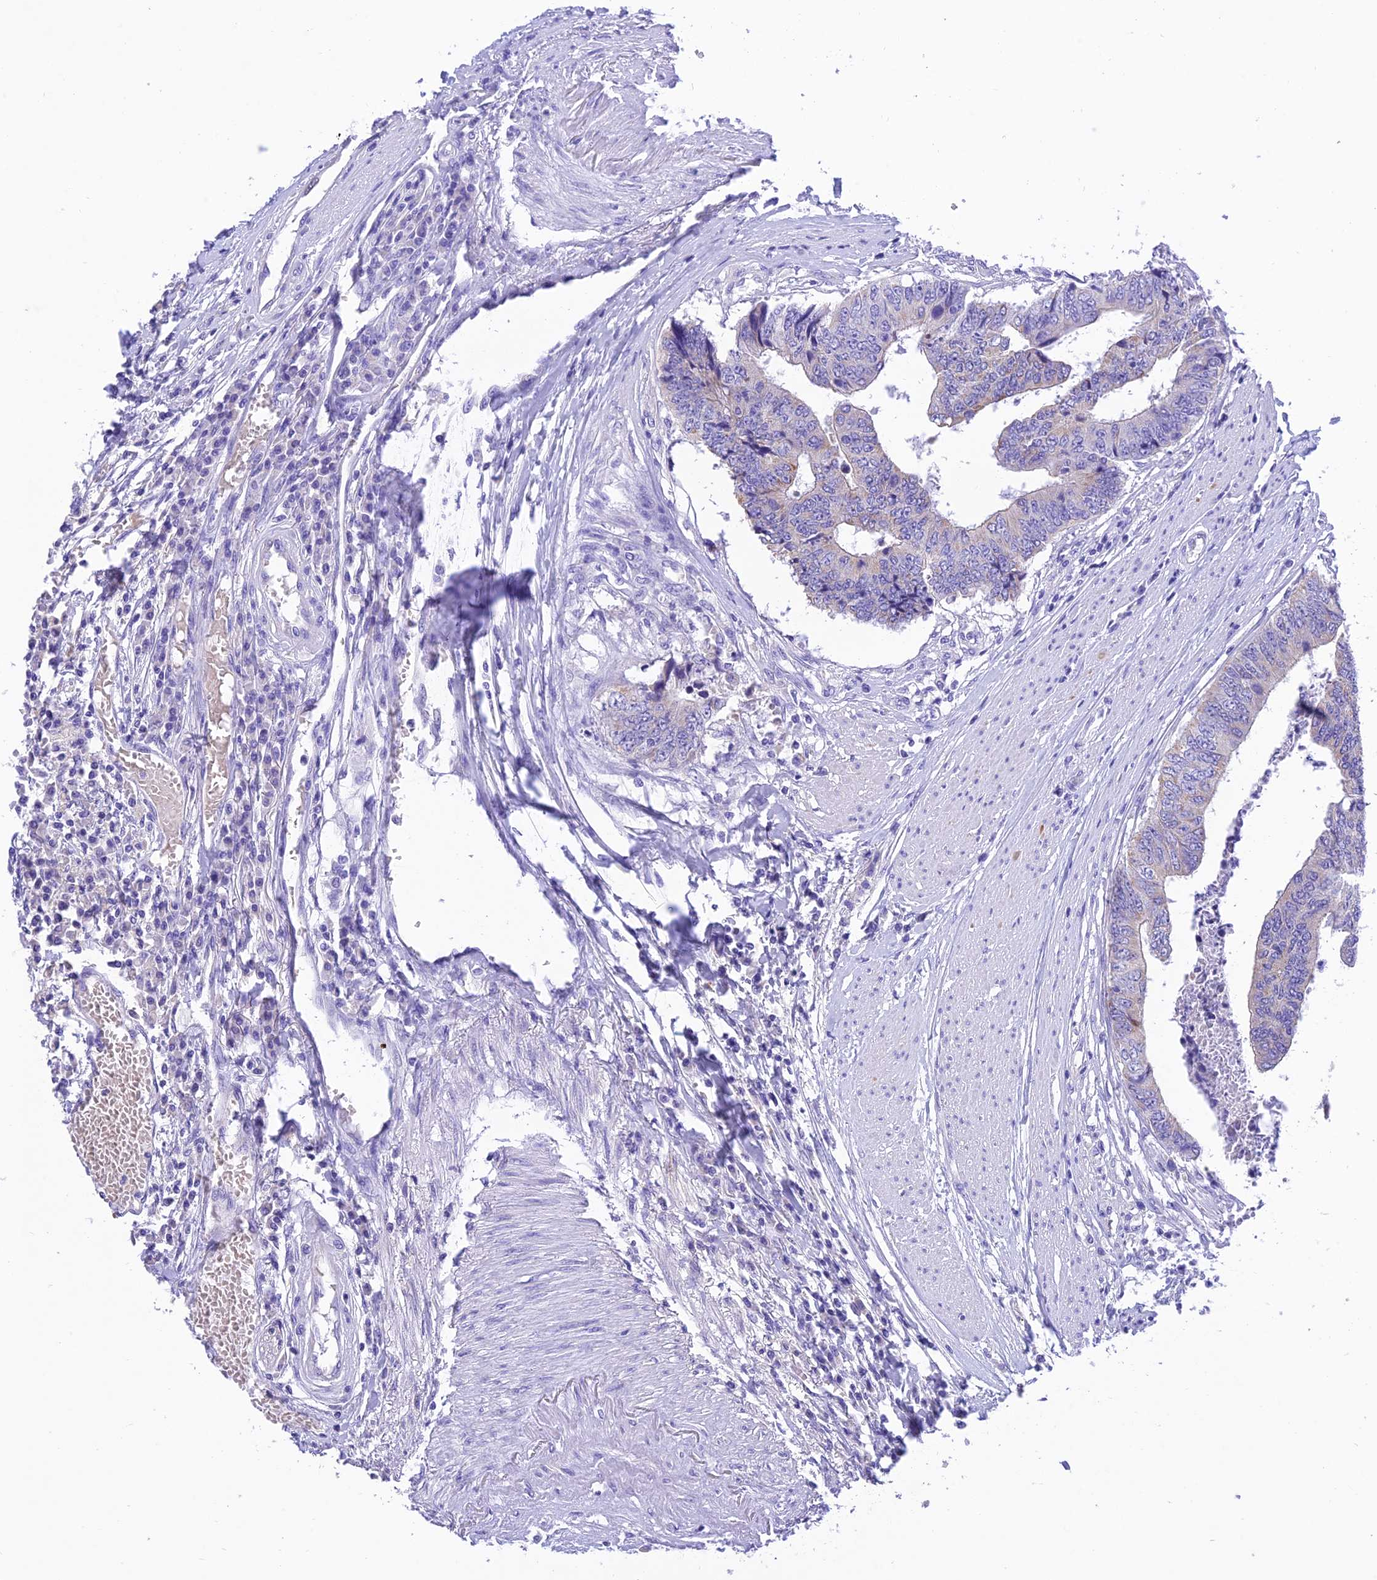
{"staining": {"intensity": "negative", "quantity": "none", "location": "none"}, "tissue": "colorectal cancer", "cell_type": "Tumor cells", "image_type": "cancer", "snomed": [{"axis": "morphology", "description": "Adenocarcinoma, NOS"}, {"axis": "topography", "description": "Rectum"}], "caption": "Immunohistochemistry image of neoplastic tissue: human colorectal cancer stained with DAB (3,3'-diaminobenzidine) exhibits no significant protein positivity in tumor cells. (DAB immunohistochemistry visualized using brightfield microscopy, high magnification).", "gene": "MS4A5", "patient": {"sex": "male", "age": 84}}